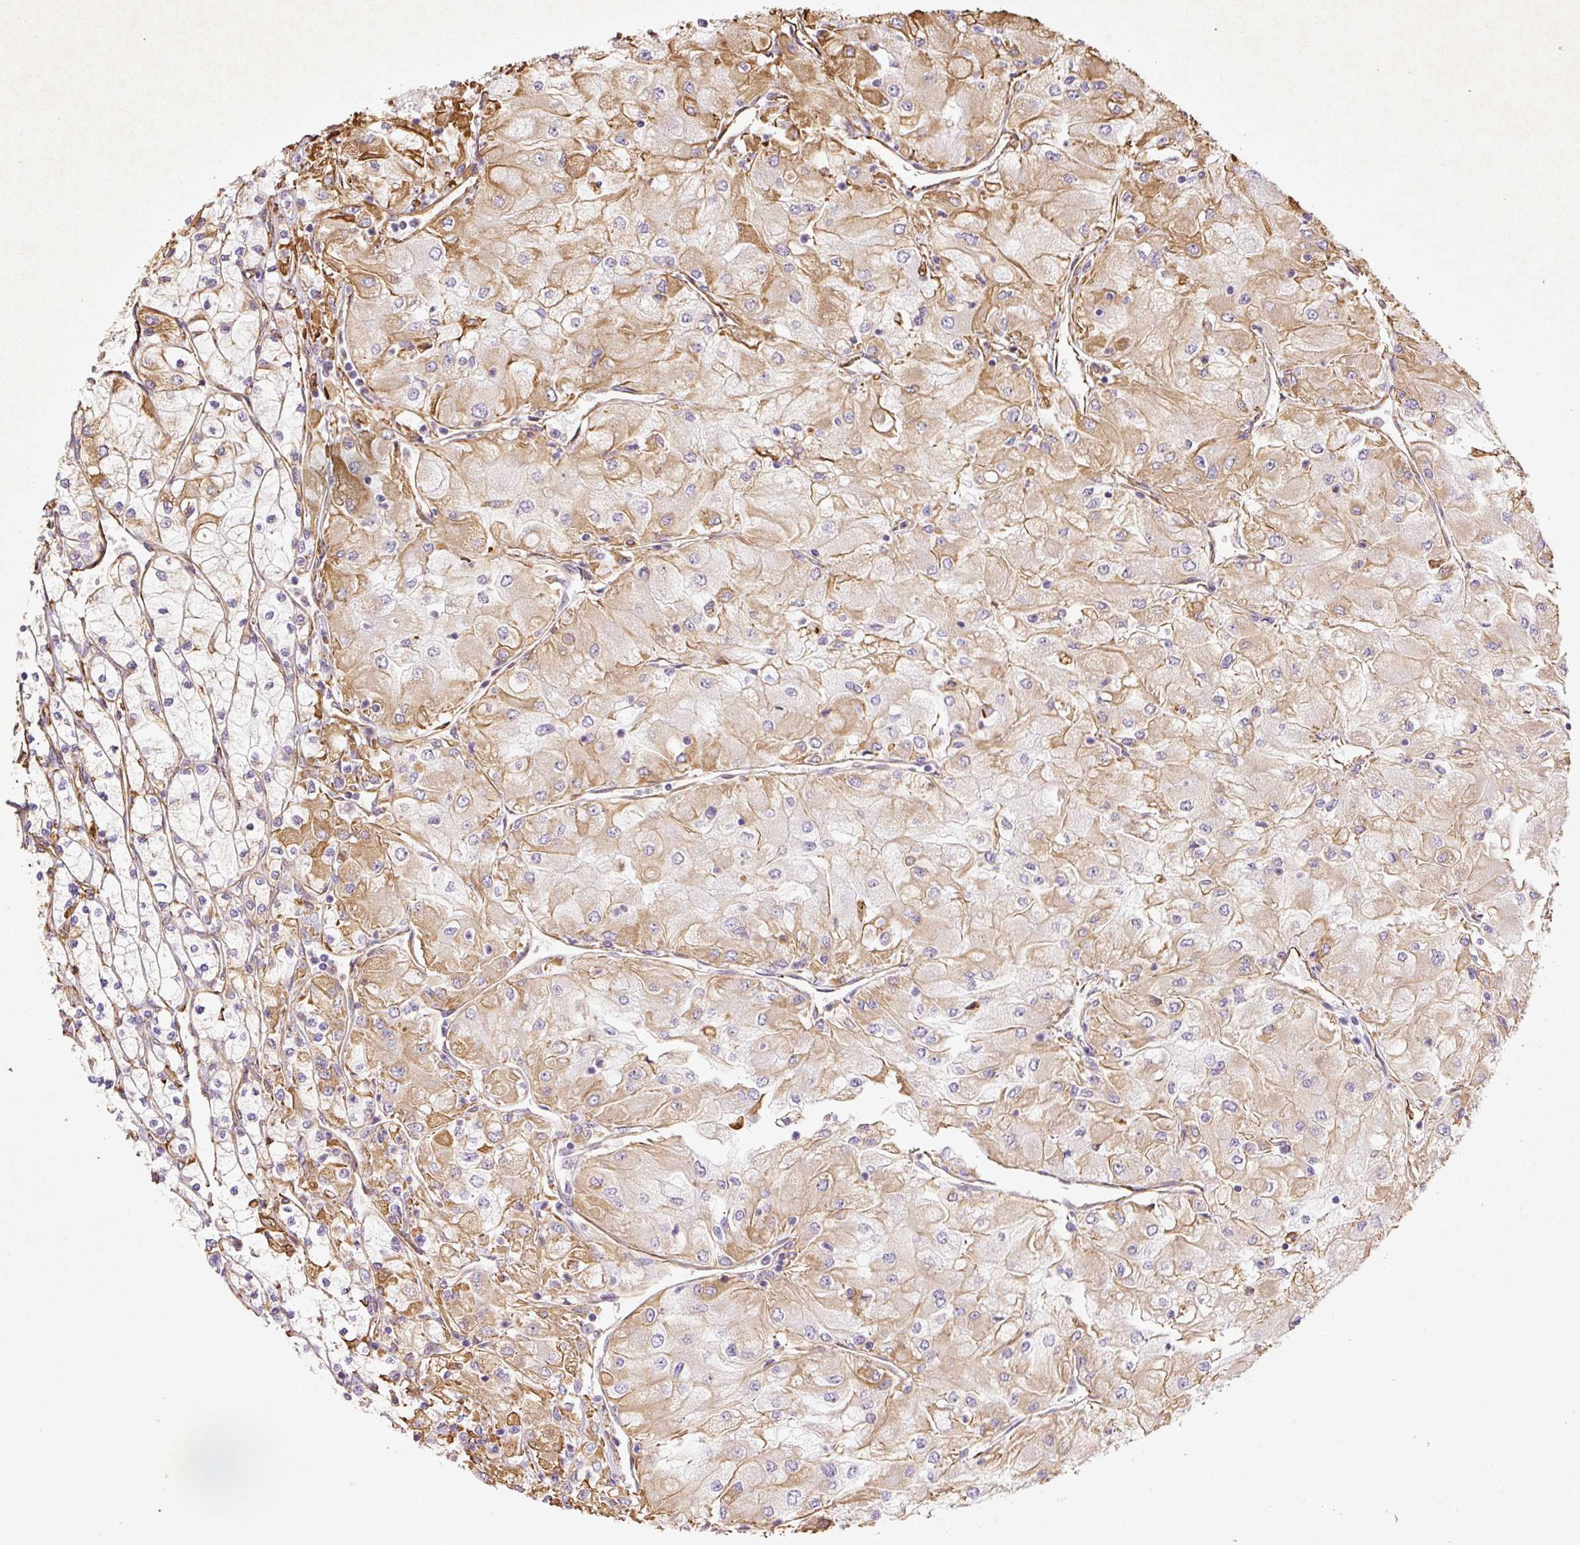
{"staining": {"intensity": "moderate", "quantity": "25%-75%", "location": "cytoplasmic/membranous"}, "tissue": "renal cancer", "cell_type": "Tumor cells", "image_type": "cancer", "snomed": [{"axis": "morphology", "description": "Adenocarcinoma, NOS"}, {"axis": "topography", "description": "Kidney"}], "caption": "Immunohistochemistry staining of renal cancer, which displays medium levels of moderate cytoplasmic/membranous positivity in about 25%-75% of tumor cells indicating moderate cytoplasmic/membranous protein positivity. The staining was performed using DAB (brown) for protein detection and nuclei were counterstained in hematoxylin (blue).", "gene": "VIM", "patient": {"sex": "male", "age": 80}}